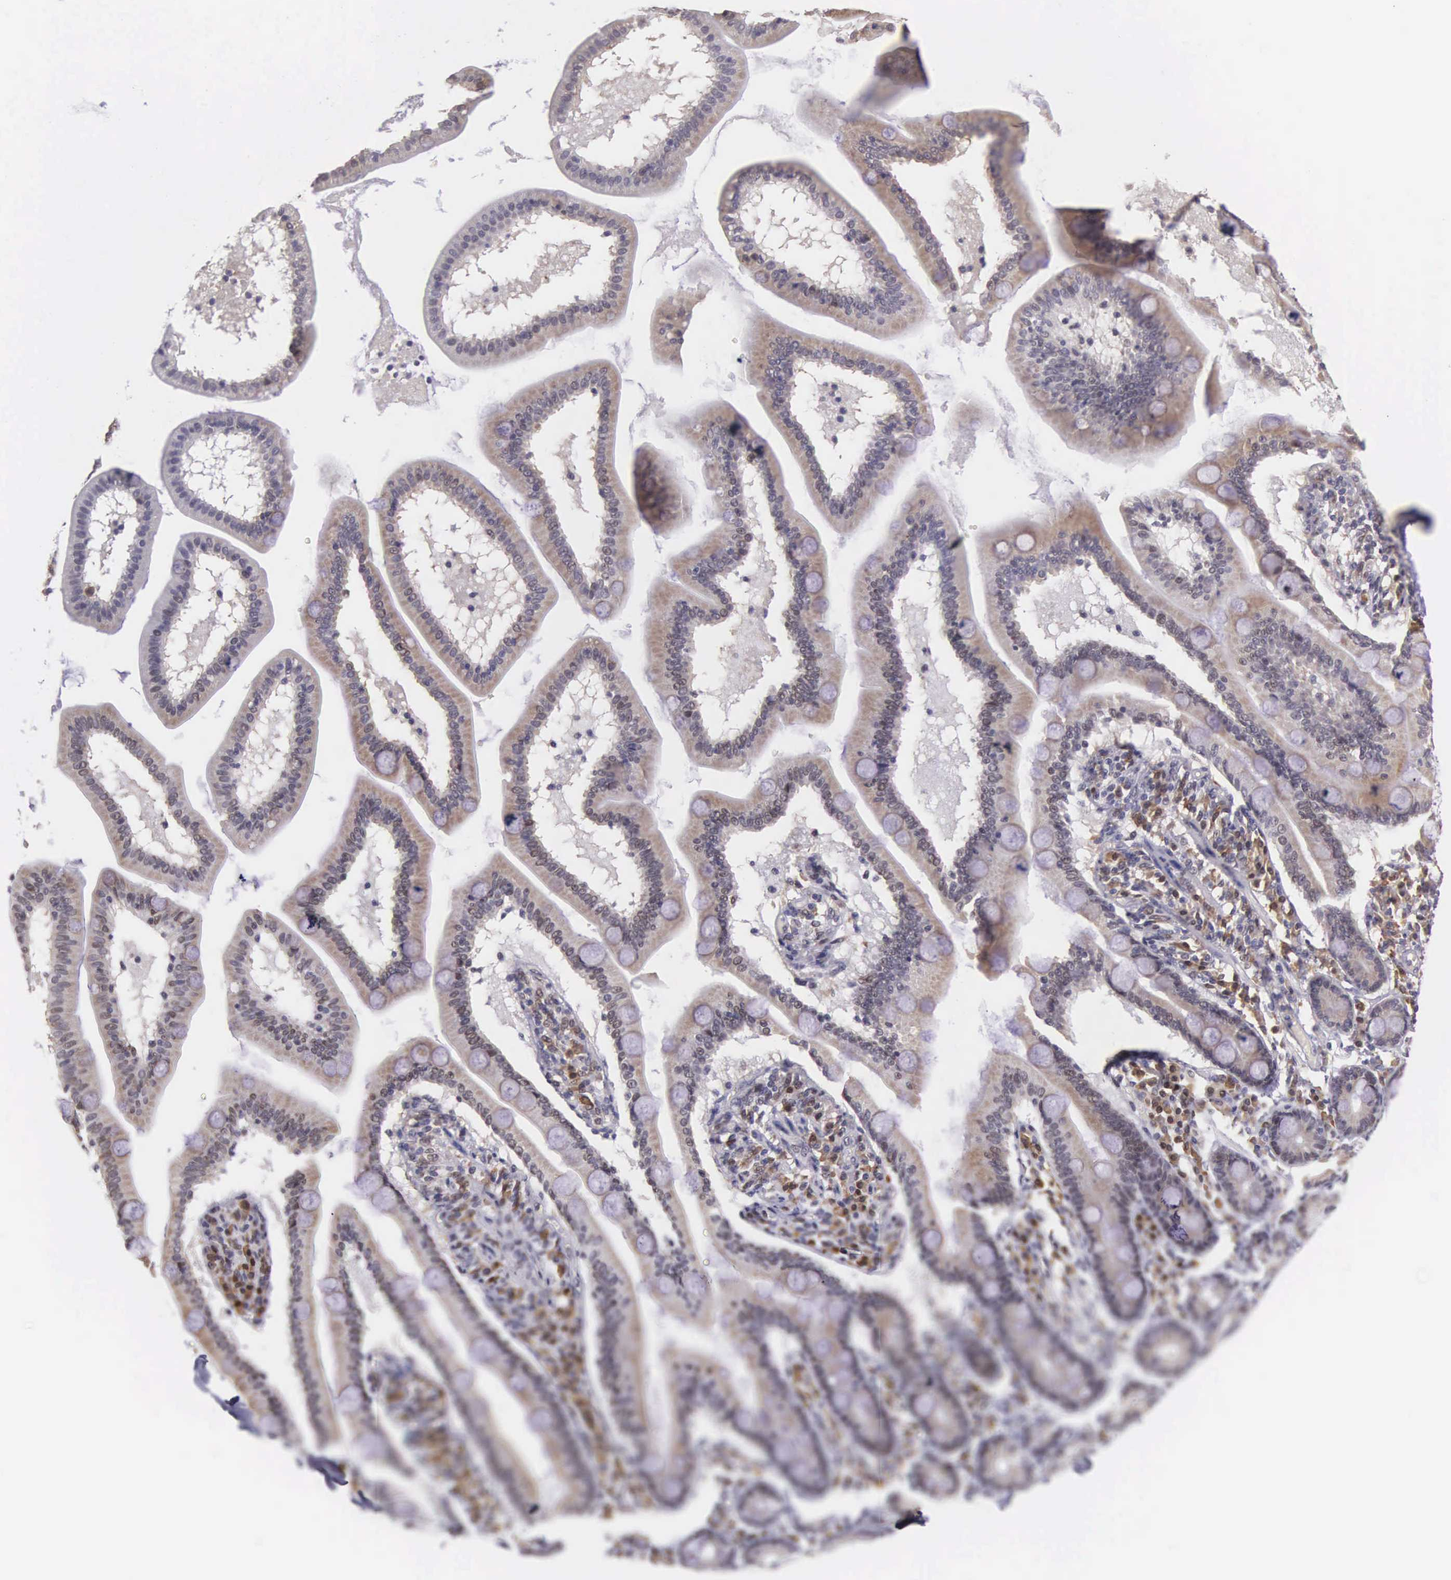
{"staining": {"intensity": "negative", "quantity": "none", "location": "none"}, "tissue": "adipose tissue", "cell_type": "Adipocytes", "image_type": "normal", "snomed": [{"axis": "morphology", "description": "Normal tissue, NOS"}, {"axis": "topography", "description": "Duodenum"}], "caption": "Adipocytes show no significant positivity in normal adipose tissue. The staining is performed using DAB brown chromogen with nuclei counter-stained in using hematoxylin.", "gene": "SLC25A21", "patient": {"sex": "male", "age": 63}}